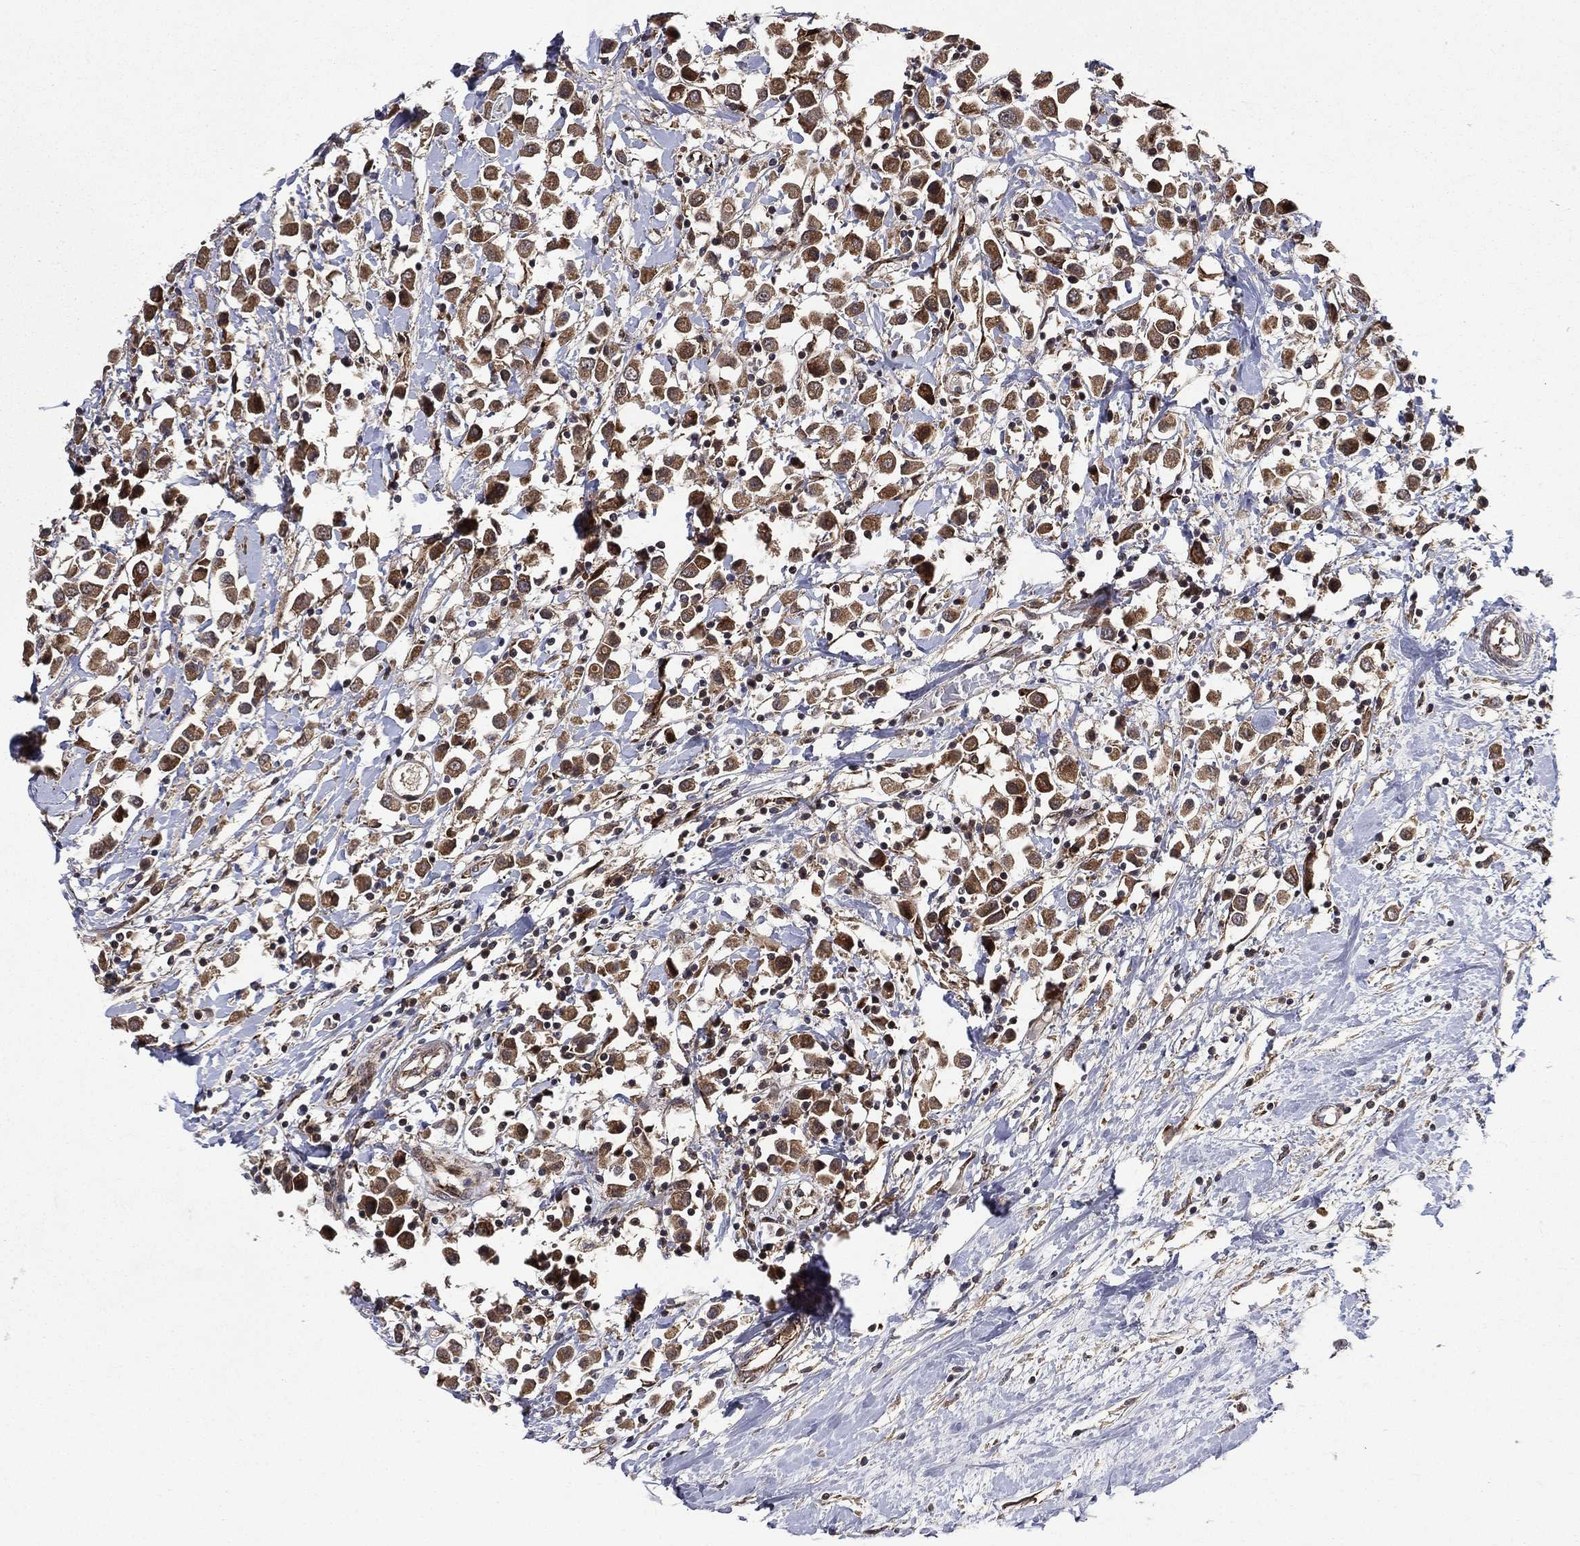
{"staining": {"intensity": "strong", "quantity": "25%-75%", "location": "cytoplasmic/membranous"}, "tissue": "breast cancer", "cell_type": "Tumor cells", "image_type": "cancer", "snomed": [{"axis": "morphology", "description": "Duct carcinoma"}, {"axis": "topography", "description": "Breast"}], "caption": "Approximately 25%-75% of tumor cells in human breast intraductal carcinoma demonstrate strong cytoplasmic/membranous protein expression as visualized by brown immunohistochemical staining.", "gene": "RAB11FIP4", "patient": {"sex": "female", "age": 61}}